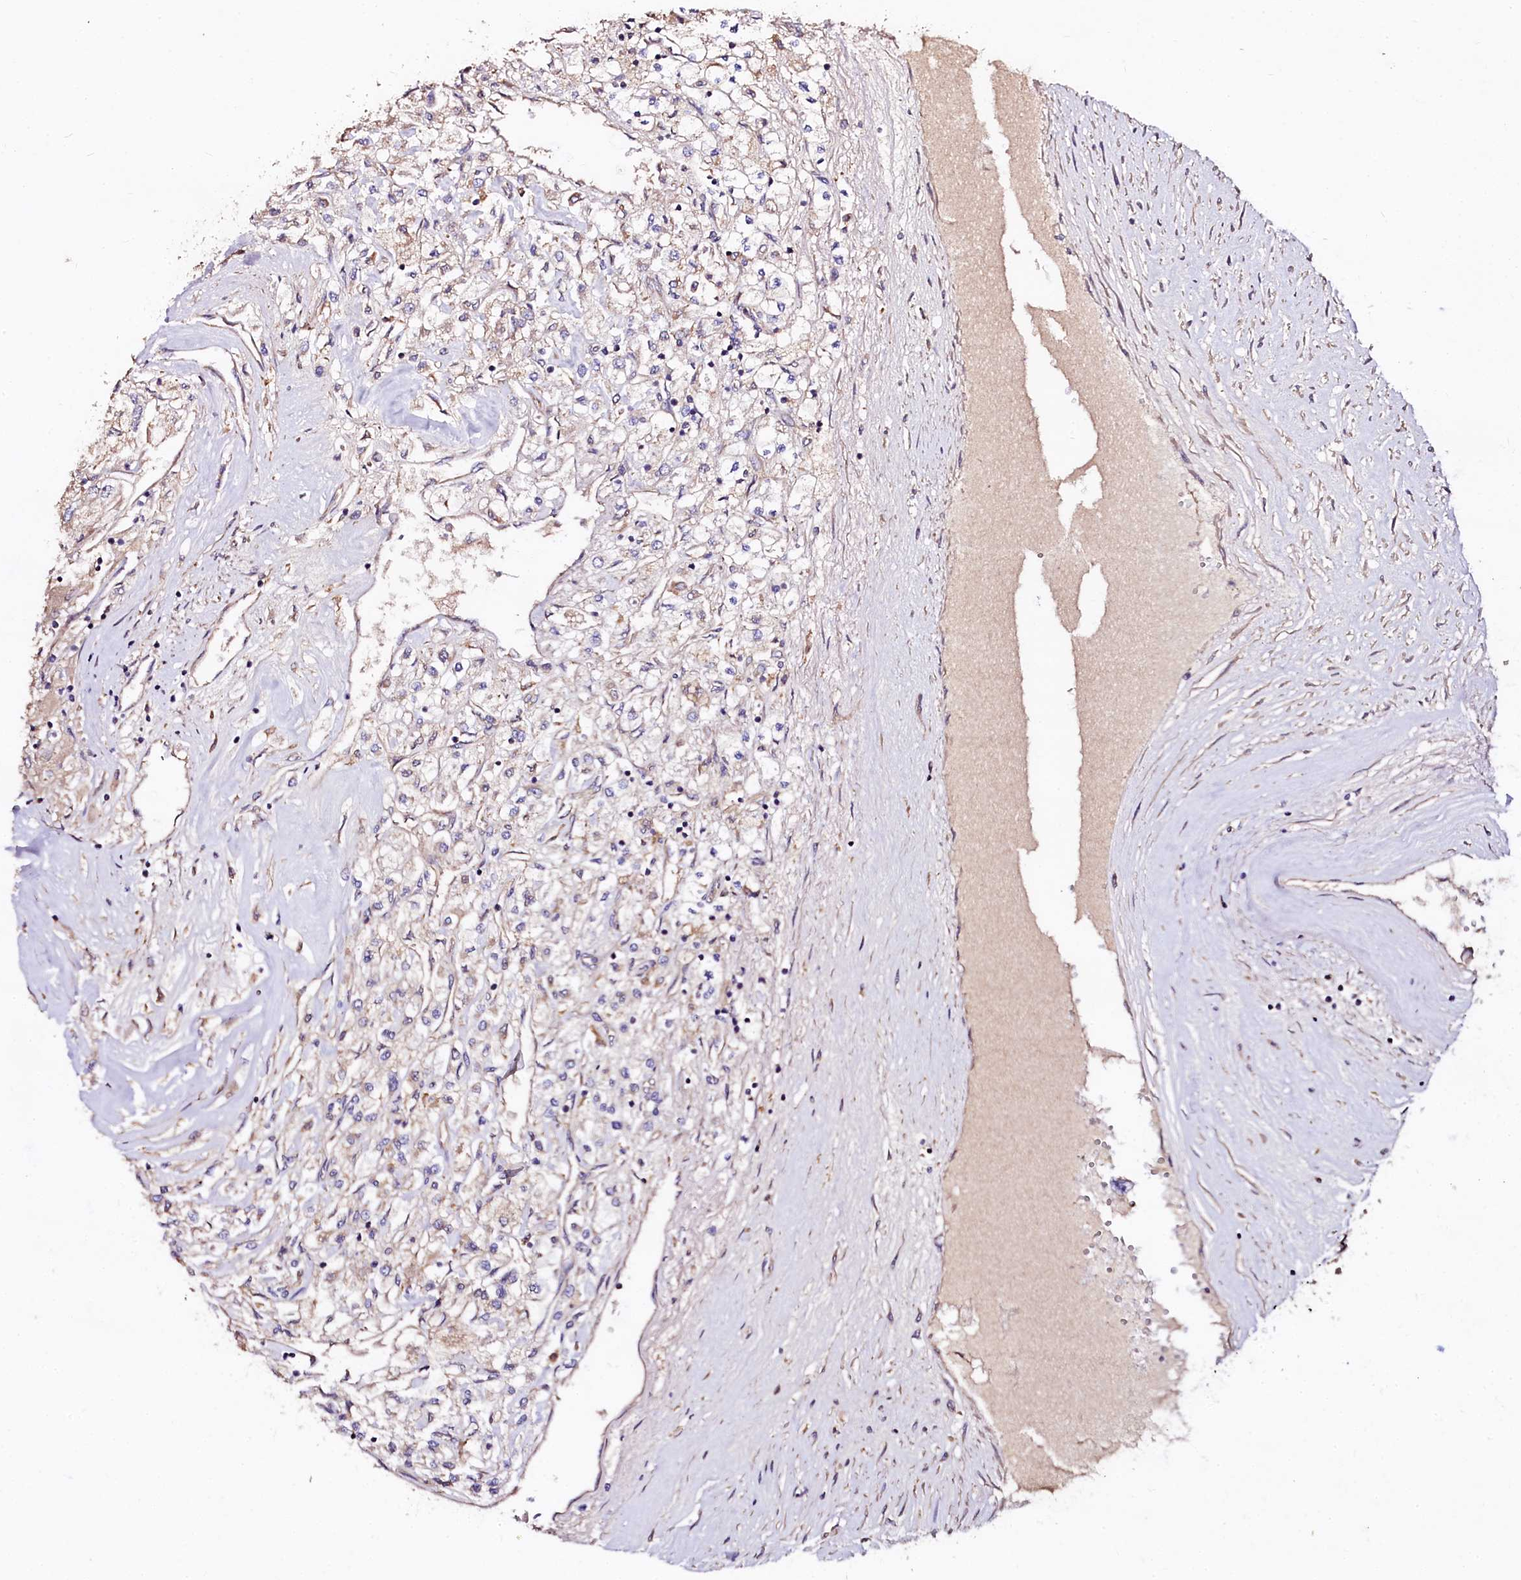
{"staining": {"intensity": "weak", "quantity": "<25%", "location": "cytoplasmic/membranous"}, "tissue": "renal cancer", "cell_type": "Tumor cells", "image_type": "cancer", "snomed": [{"axis": "morphology", "description": "Adenocarcinoma, NOS"}, {"axis": "topography", "description": "Kidney"}], "caption": "This photomicrograph is of adenocarcinoma (renal) stained with immunohistochemistry to label a protein in brown with the nuclei are counter-stained blue. There is no positivity in tumor cells.", "gene": "APPL2", "patient": {"sex": "male", "age": 80}}